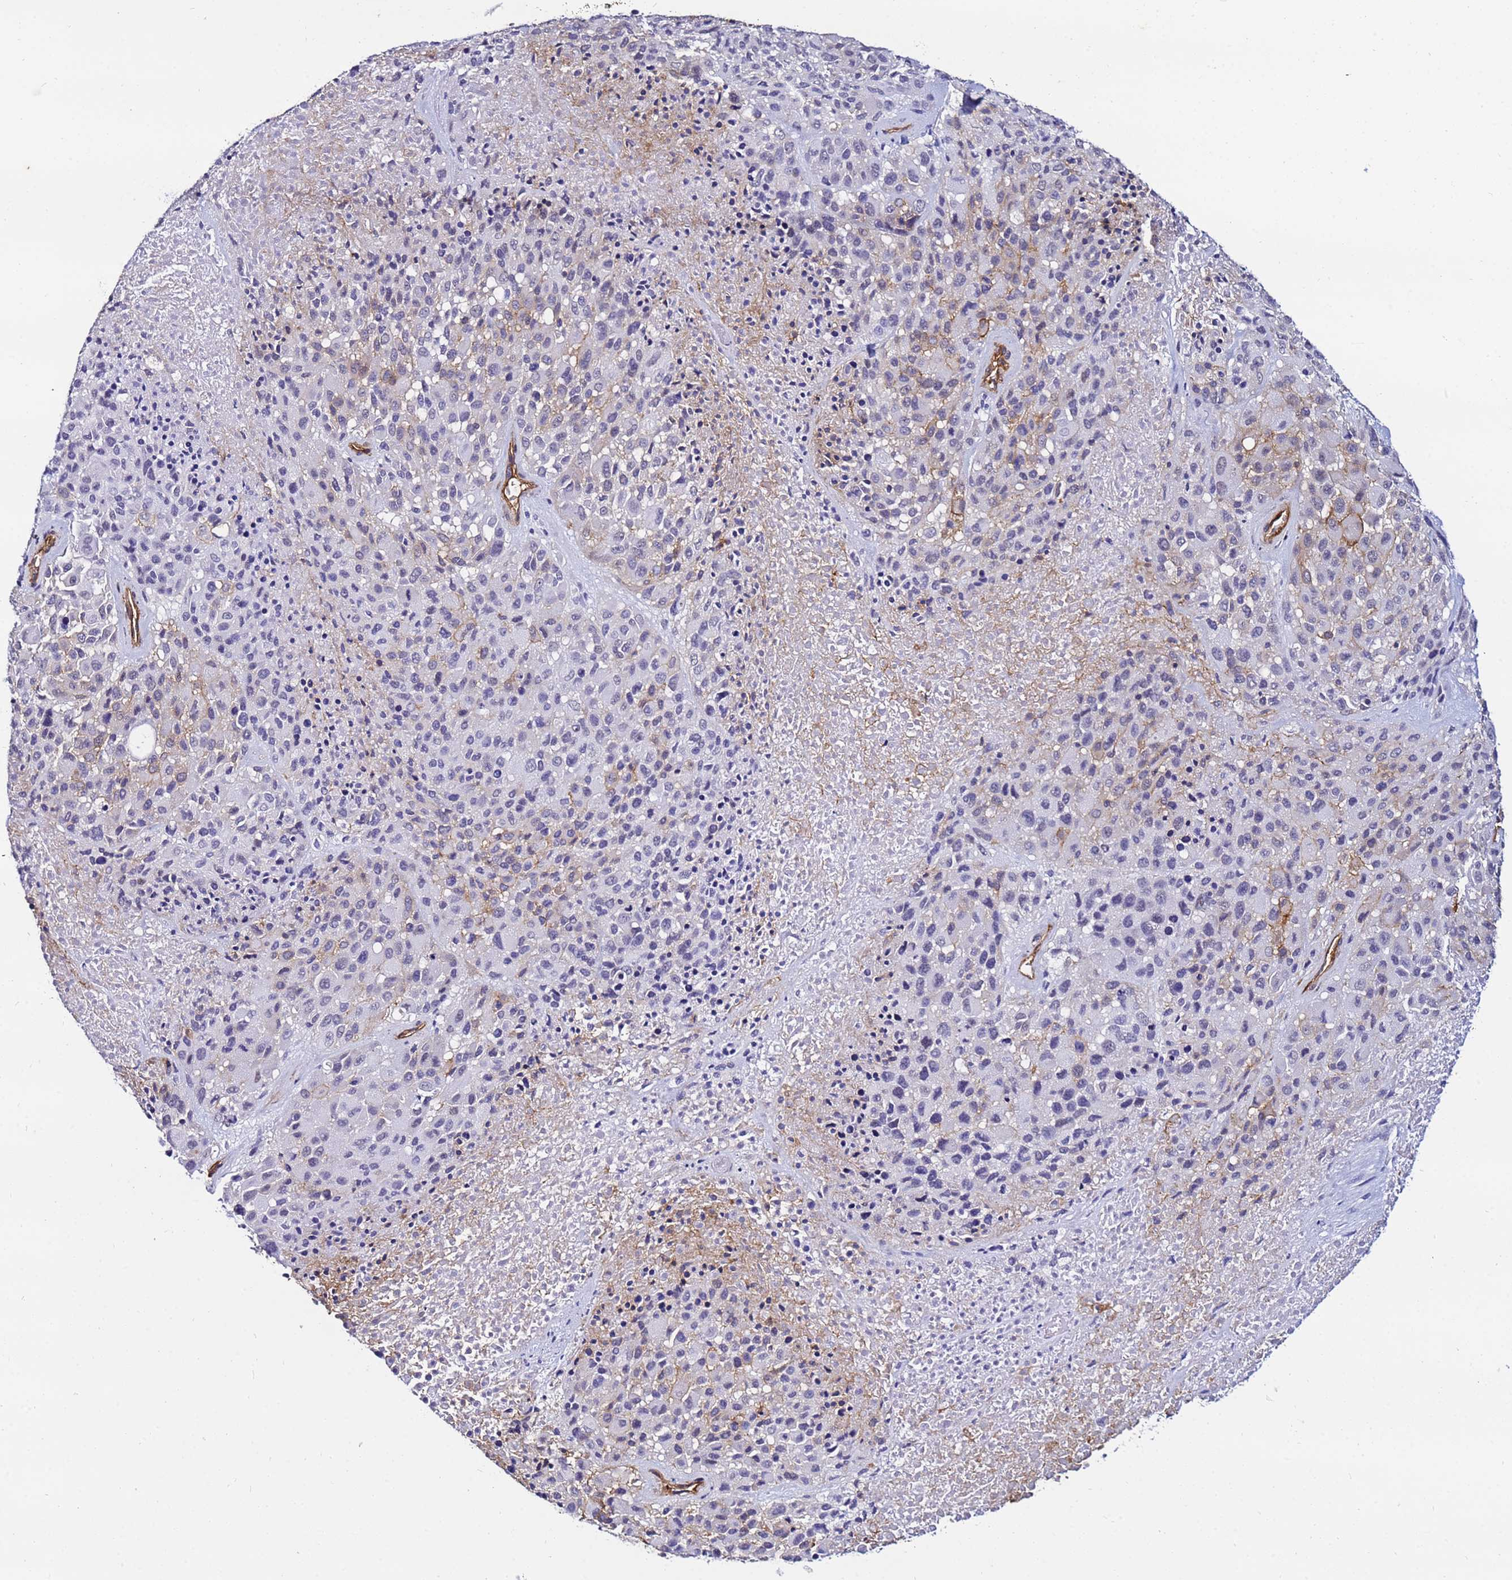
{"staining": {"intensity": "weak", "quantity": "<25%", "location": "cytoplasmic/membranous"}, "tissue": "melanoma", "cell_type": "Tumor cells", "image_type": "cancer", "snomed": [{"axis": "morphology", "description": "Malignant melanoma, Metastatic site"}, {"axis": "topography", "description": "Skin"}], "caption": "Malignant melanoma (metastatic site) was stained to show a protein in brown. There is no significant staining in tumor cells.", "gene": "DEFB104A", "patient": {"sex": "female", "age": 81}}